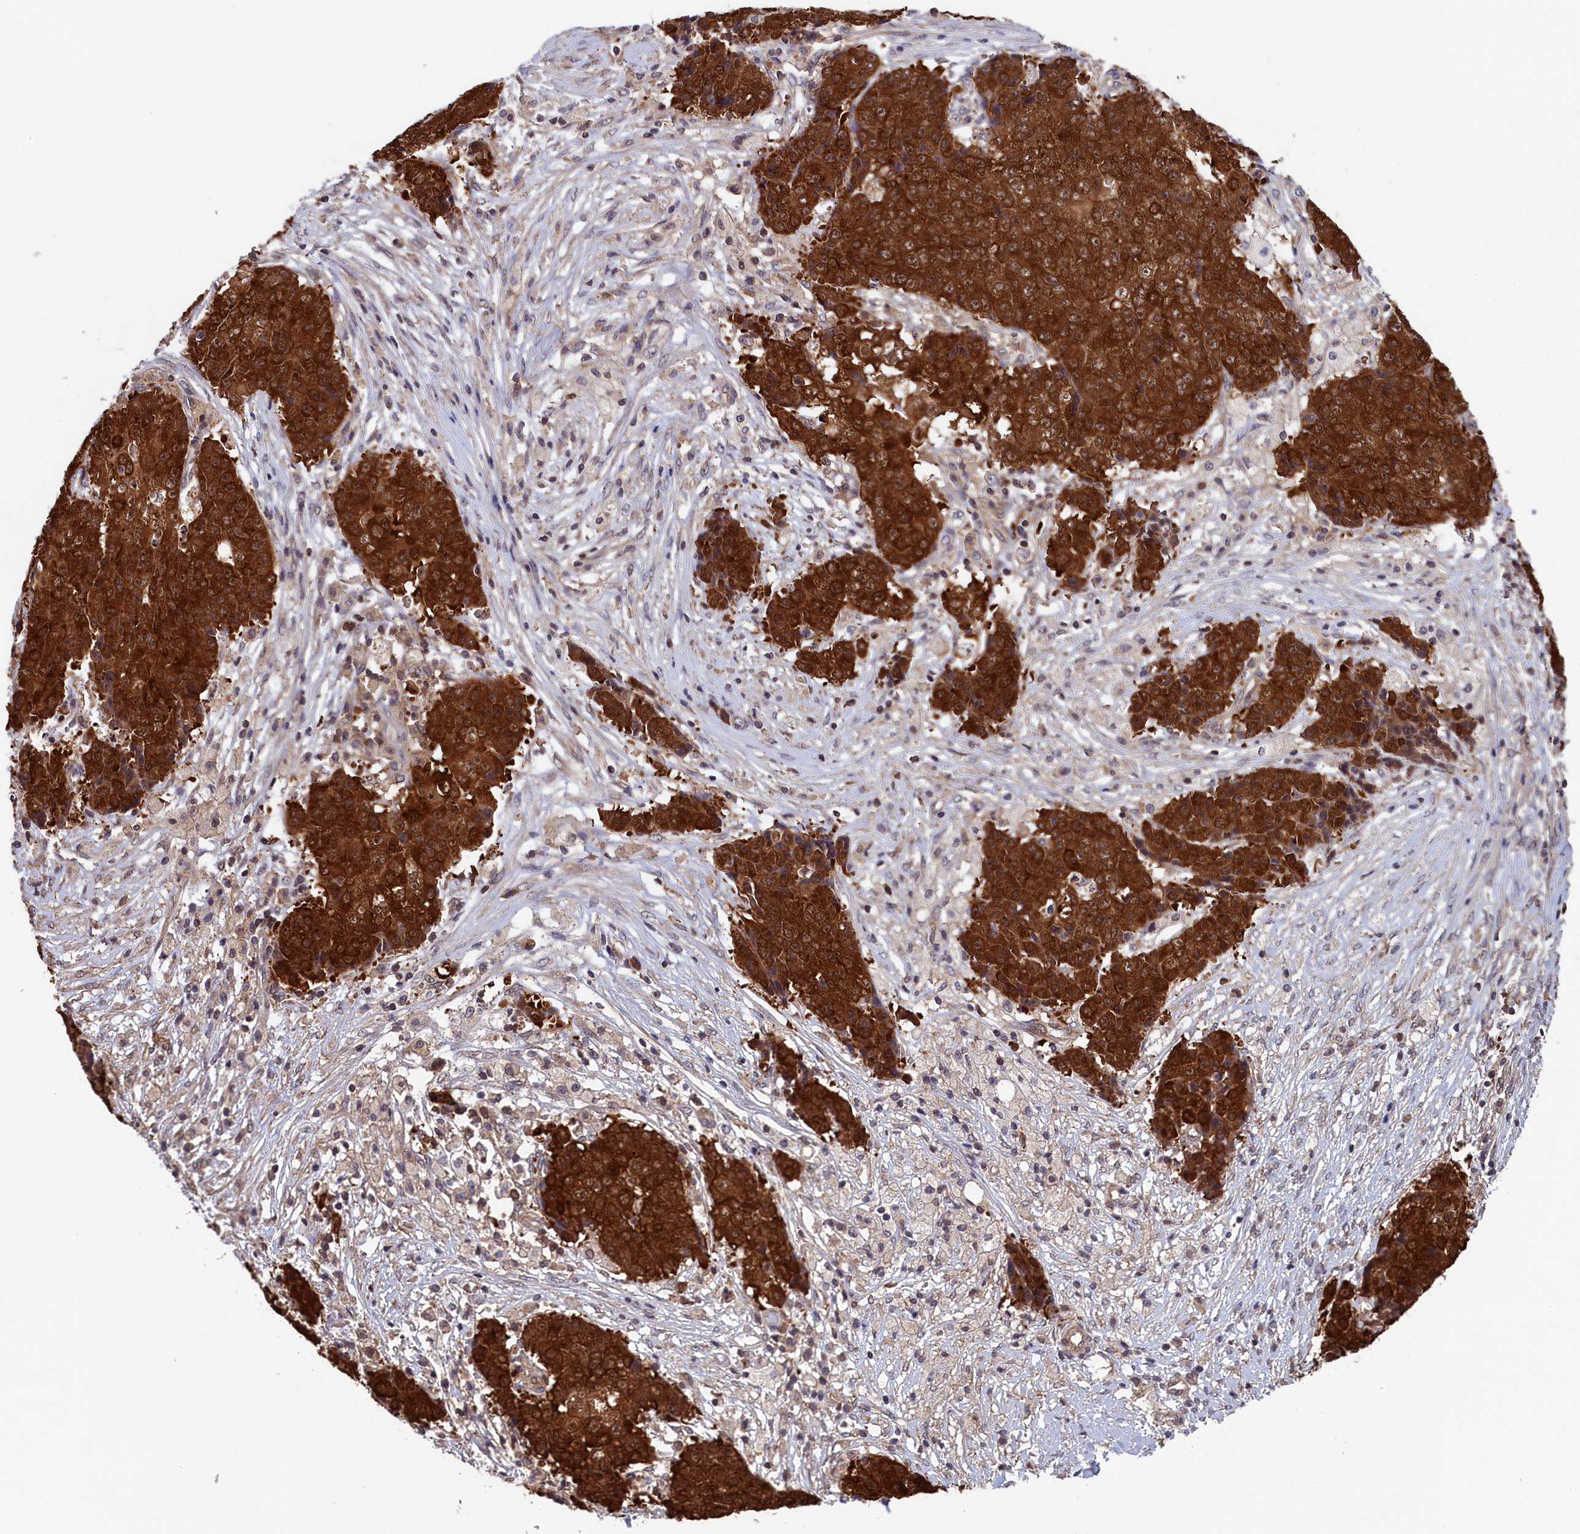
{"staining": {"intensity": "strong", "quantity": ">75%", "location": "cytoplasmic/membranous"}, "tissue": "ovarian cancer", "cell_type": "Tumor cells", "image_type": "cancer", "snomed": [{"axis": "morphology", "description": "Carcinoma, endometroid"}, {"axis": "topography", "description": "Ovary"}], "caption": "Immunohistochemical staining of ovarian endometroid carcinoma demonstrates high levels of strong cytoplasmic/membranous staining in about >75% of tumor cells.", "gene": "JPT2", "patient": {"sex": "female", "age": 42}}